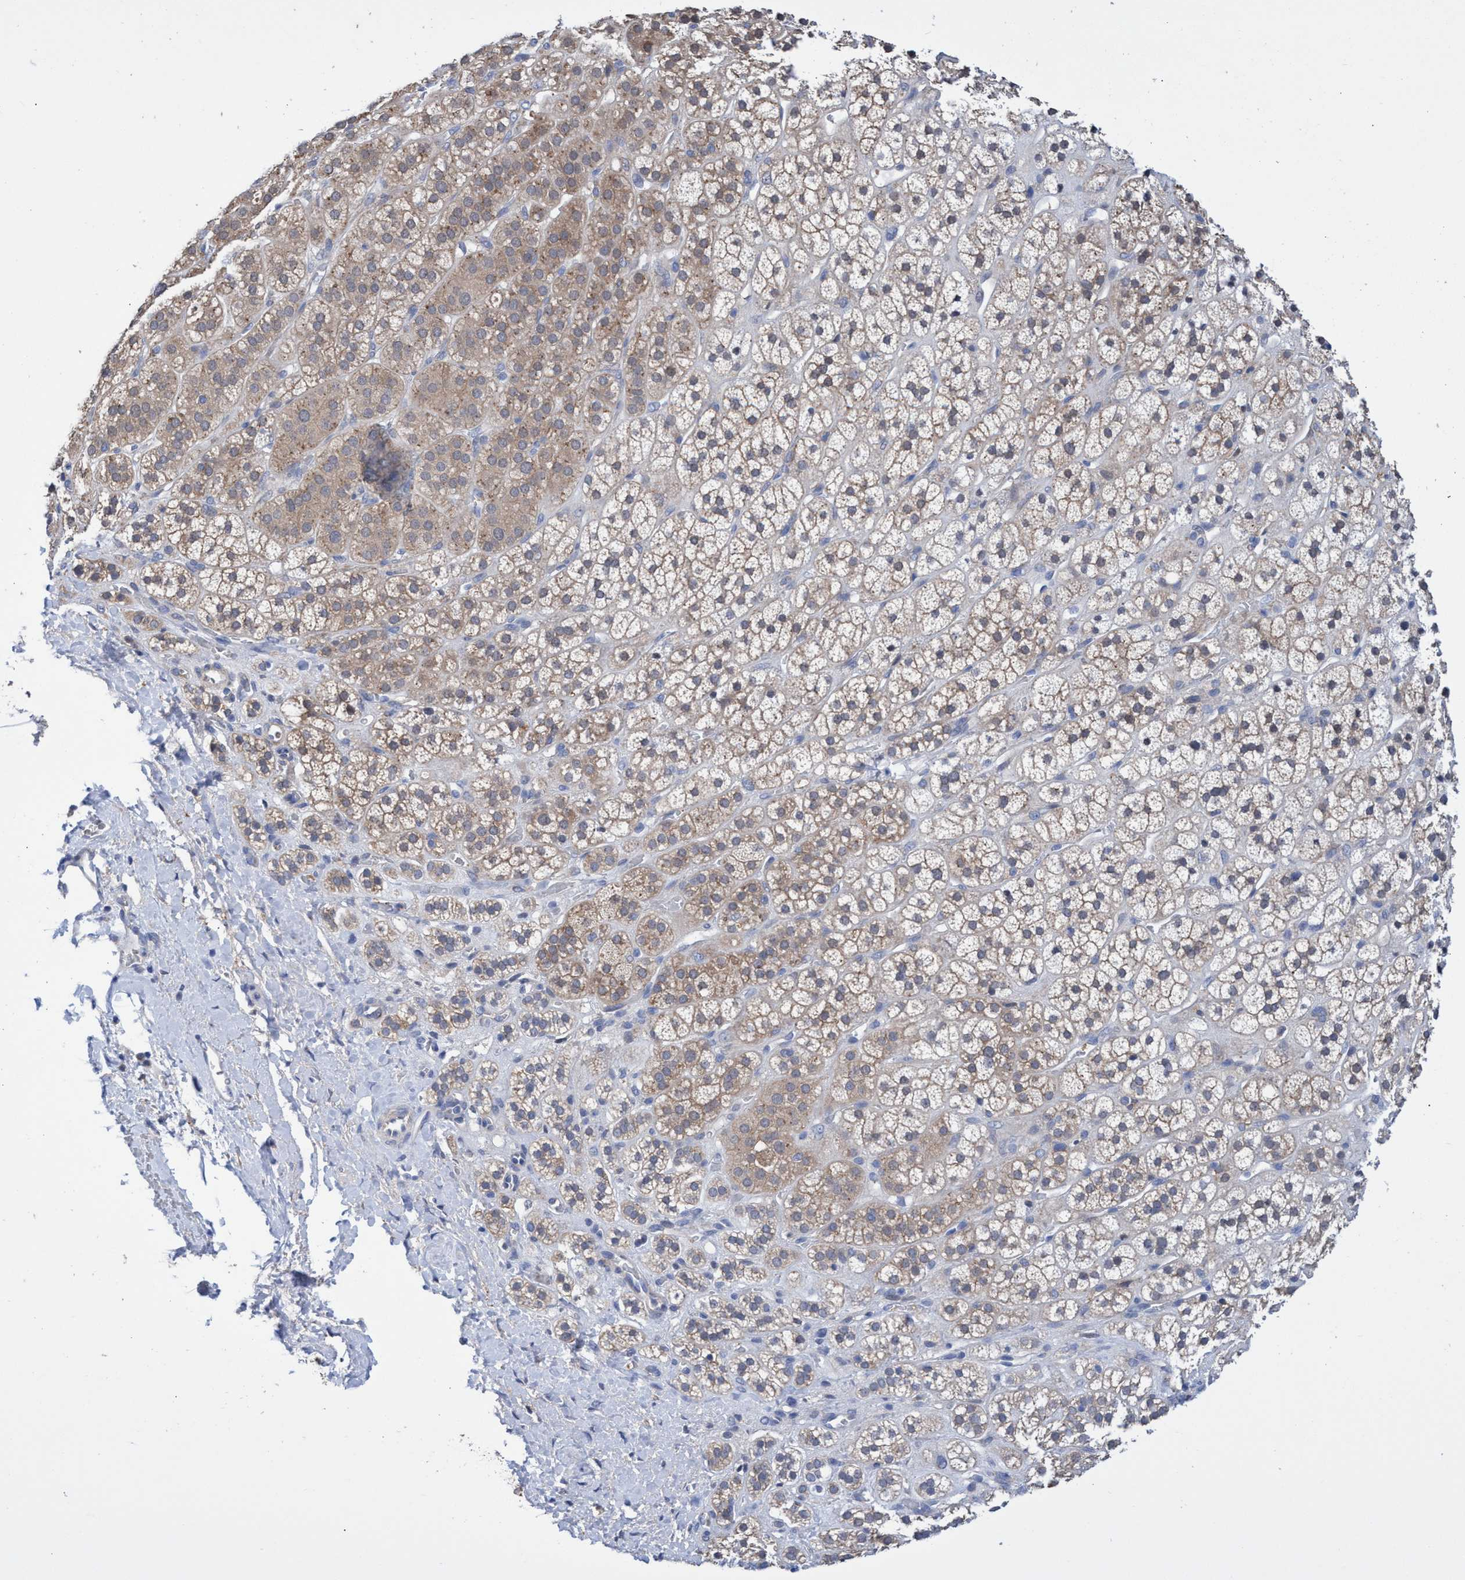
{"staining": {"intensity": "moderate", "quantity": ">75%", "location": "cytoplasmic/membranous"}, "tissue": "adrenal gland", "cell_type": "Glandular cells", "image_type": "normal", "snomed": [{"axis": "morphology", "description": "Normal tissue, NOS"}, {"axis": "topography", "description": "Adrenal gland"}], "caption": "High-power microscopy captured an IHC histopathology image of benign adrenal gland, revealing moderate cytoplasmic/membranous expression in approximately >75% of glandular cells.", "gene": "SVEP1", "patient": {"sex": "male", "age": 56}}